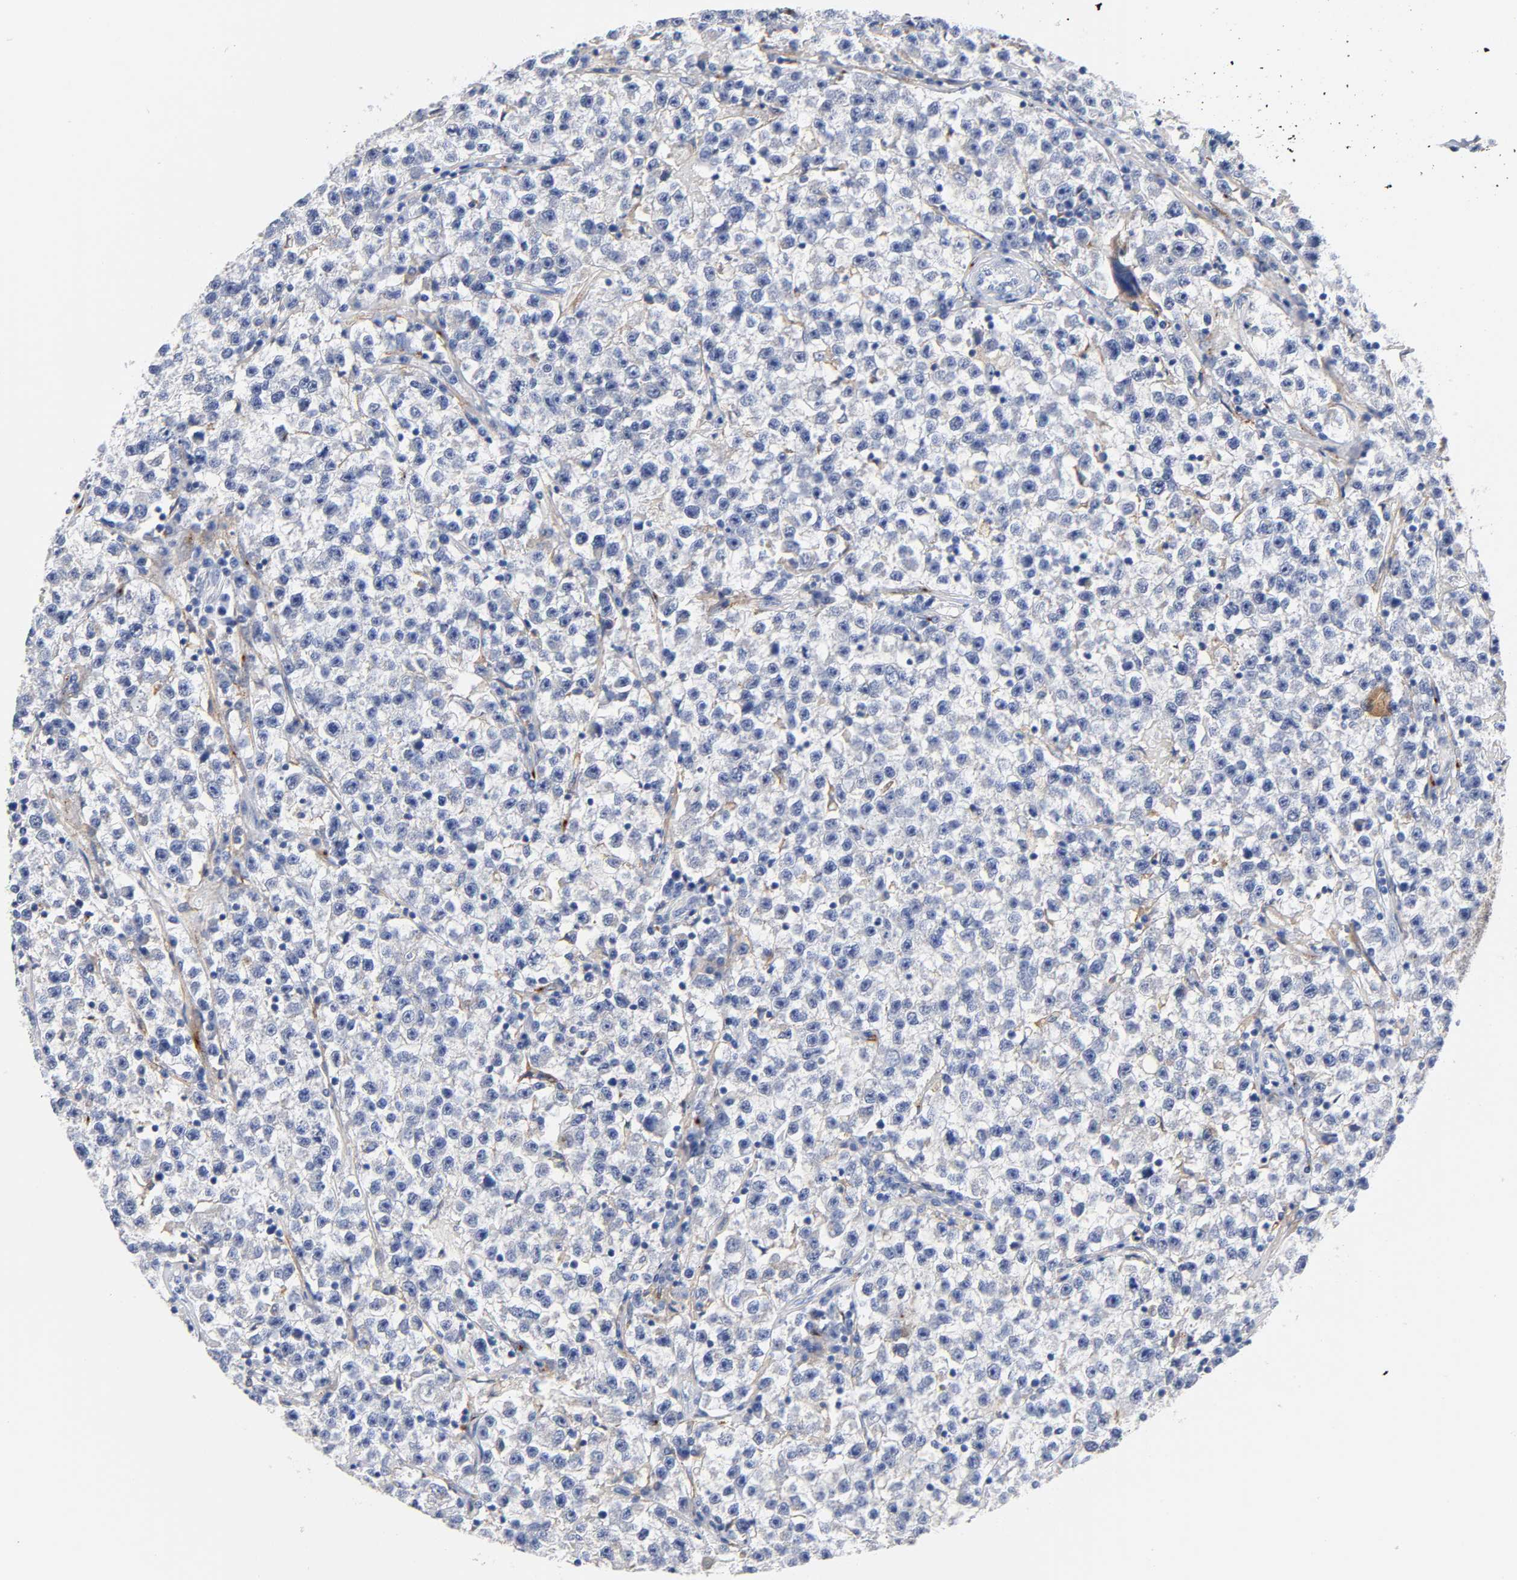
{"staining": {"intensity": "negative", "quantity": "none", "location": "none"}, "tissue": "testis cancer", "cell_type": "Tumor cells", "image_type": "cancer", "snomed": [{"axis": "morphology", "description": "Seminoma, NOS"}, {"axis": "topography", "description": "Testis"}], "caption": "There is no significant staining in tumor cells of testis seminoma.", "gene": "LRP1", "patient": {"sex": "male", "age": 22}}